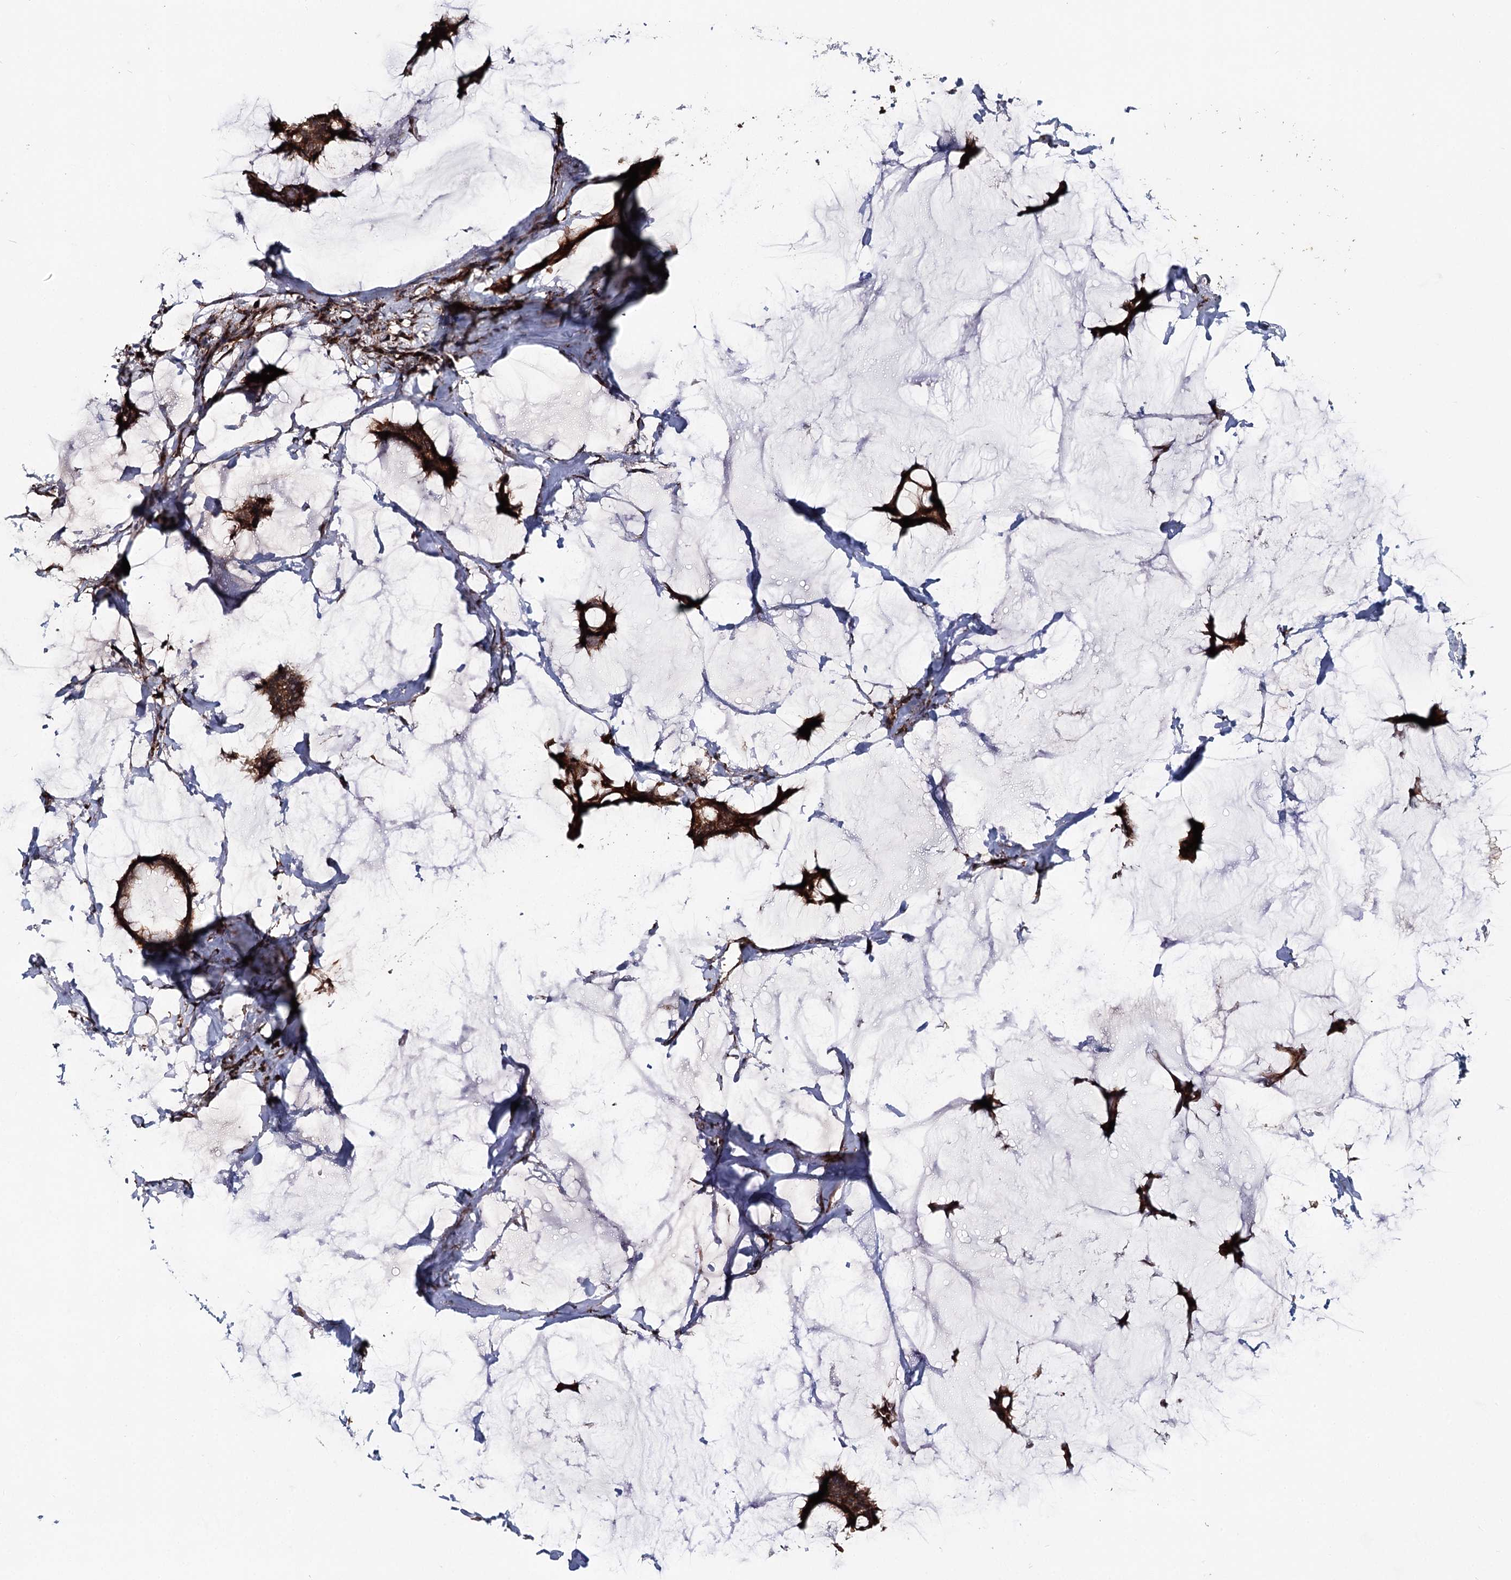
{"staining": {"intensity": "strong", "quantity": ">75%", "location": "cytoplasmic/membranous"}, "tissue": "breast cancer", "cell_type": "Tumor cells", "image_type": "cancer", "snomed": [{"axis": "morphology", "description": "Duct carcinoma"}, {"axis": "topography", "description": "Breast"}], "caption": "Breast cancer (invasive ductal carcinoma) stained for a protein exhibits strong cytoplasmic/membranous positivity in tumor cells.", "gene": "FGFR1OP2", "patient": {"sex": "female", "age": 93}}